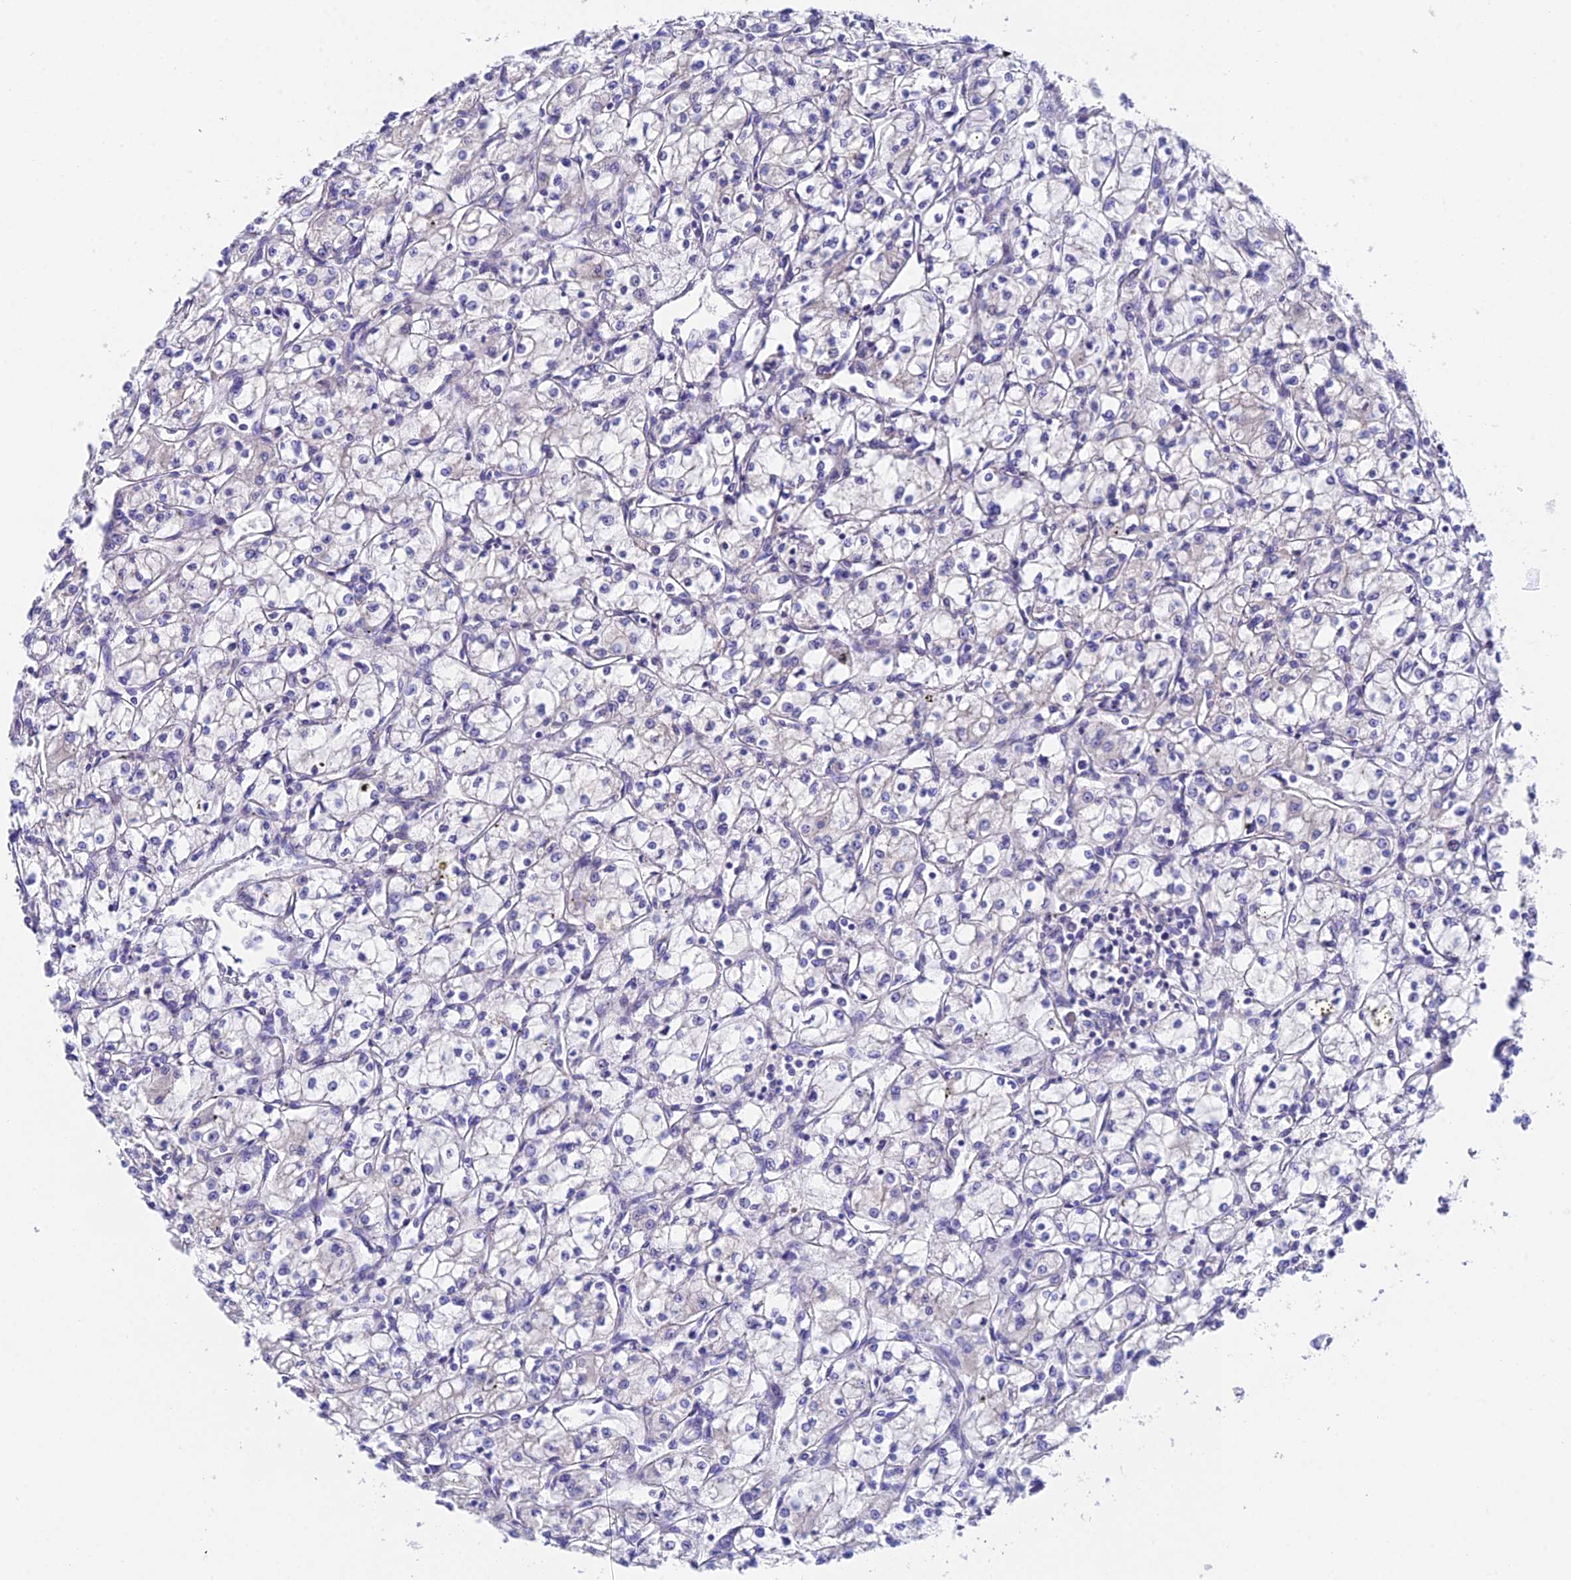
{"staining": {"intensity": "negative", "quantity": "none", "location": "none"}, "tissue": "renal cancer", "cell_type": "Tumor cells", "image_type": "cancer", "snomed": [{"axis": "morphology", "description": "Adenocarcinoma, NOS"}, {"axis": "topography", "description": "Kidney"}], "caption": "Protein analysis of renal cancer exhibits no significant positivity in tumor cells.", "gene": "DUSP29", "patient": {"sex": "male", "age": 59}}